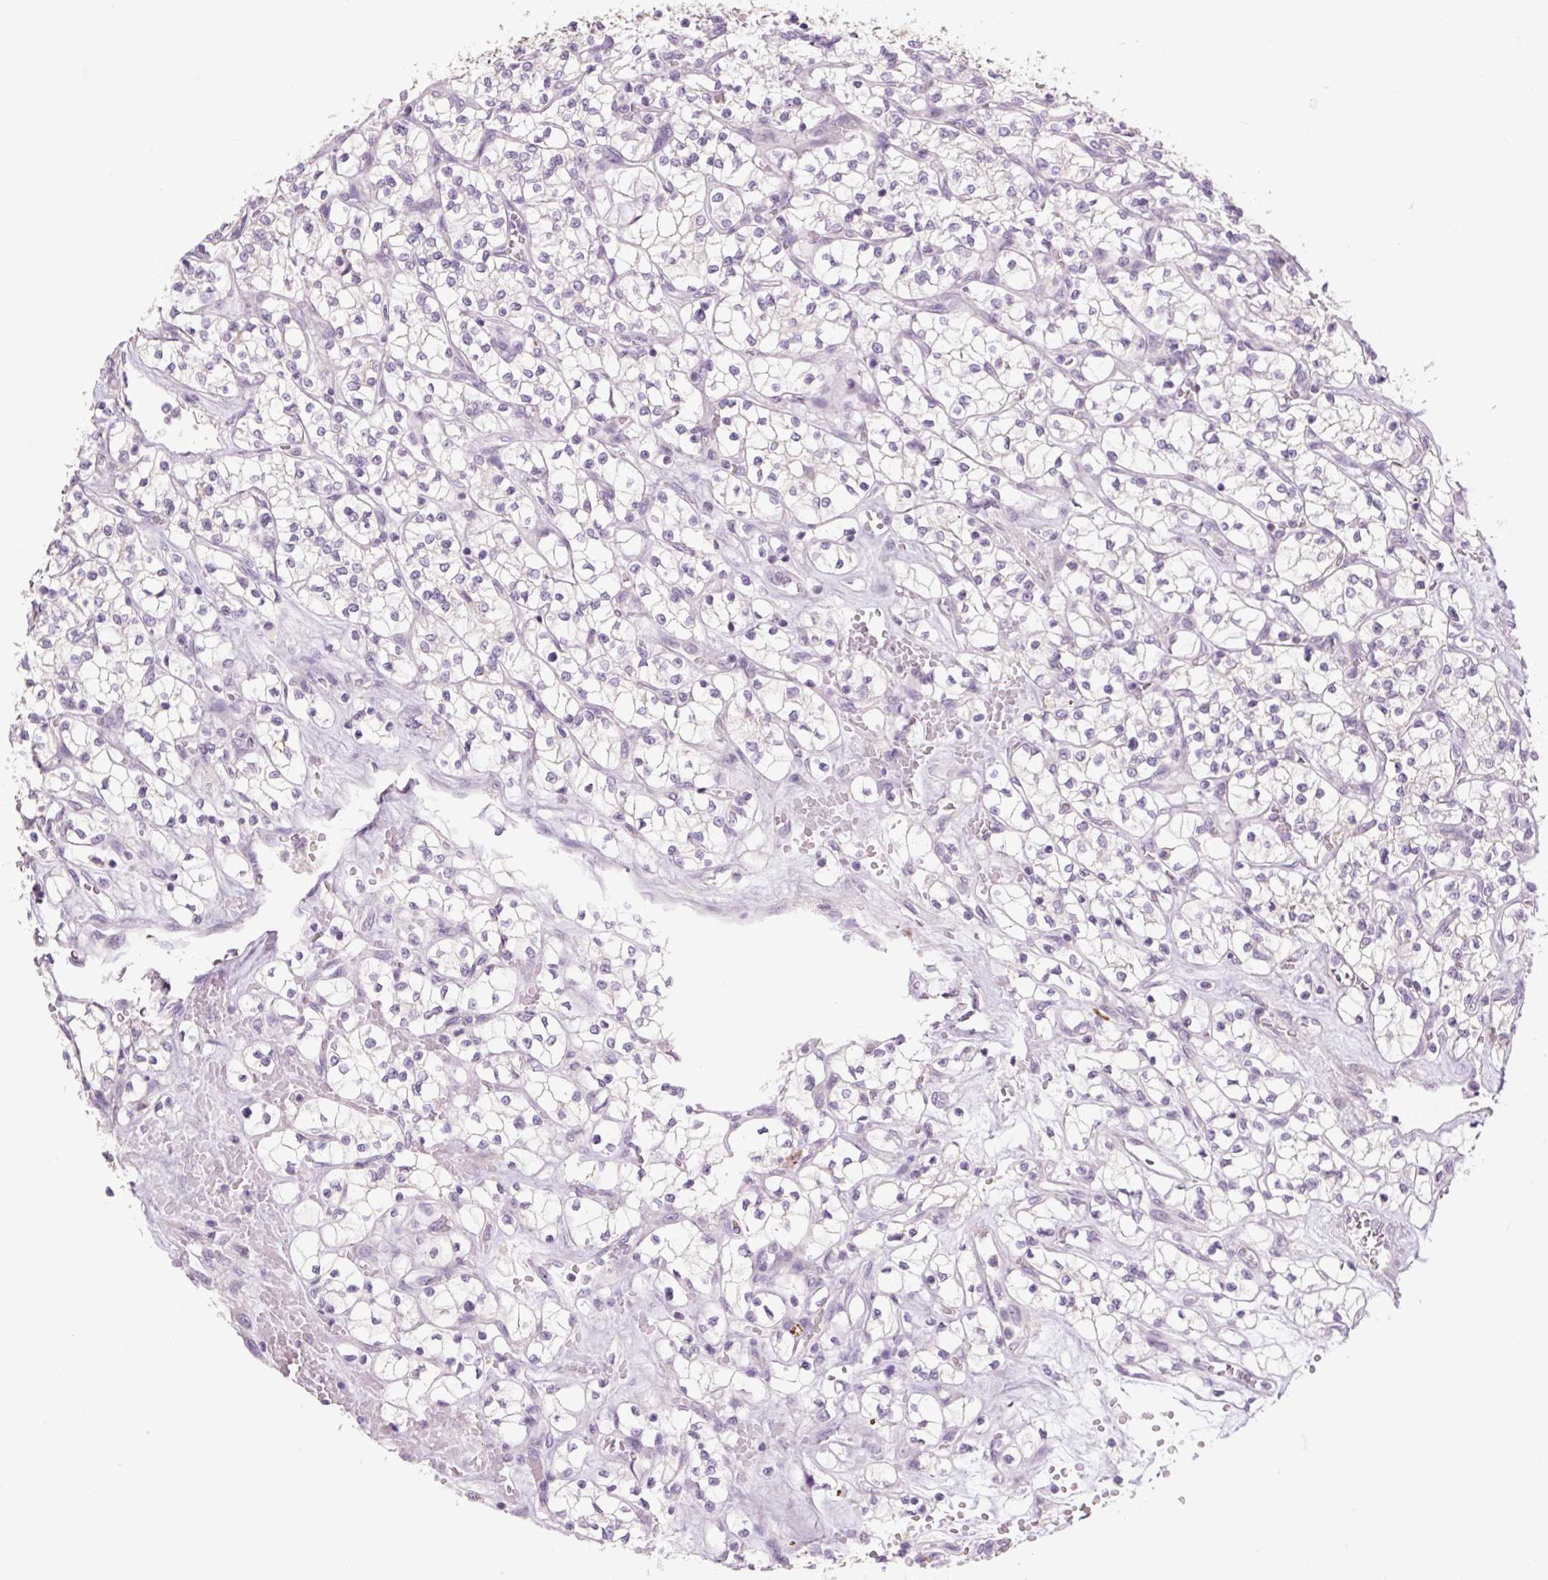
{"staining": {"intensity": "negative", "quantity": "none", "location": "none"}, "tissue": "renal cancer", "cell_type": "Tumor cells", "image_type": "cancer", "snomed": [{"axis": "morphology", "description": "Adenocarcinoma, NOS"}, {"axis": "topography", "description": "Kidney"}], "caption": "The IHC histopathology image has no significant expression in tumor cells of adenocarcinoma (renal) tissue.", "gene": "TMEM100", "patient": {"sex": "female", "age": 64}}